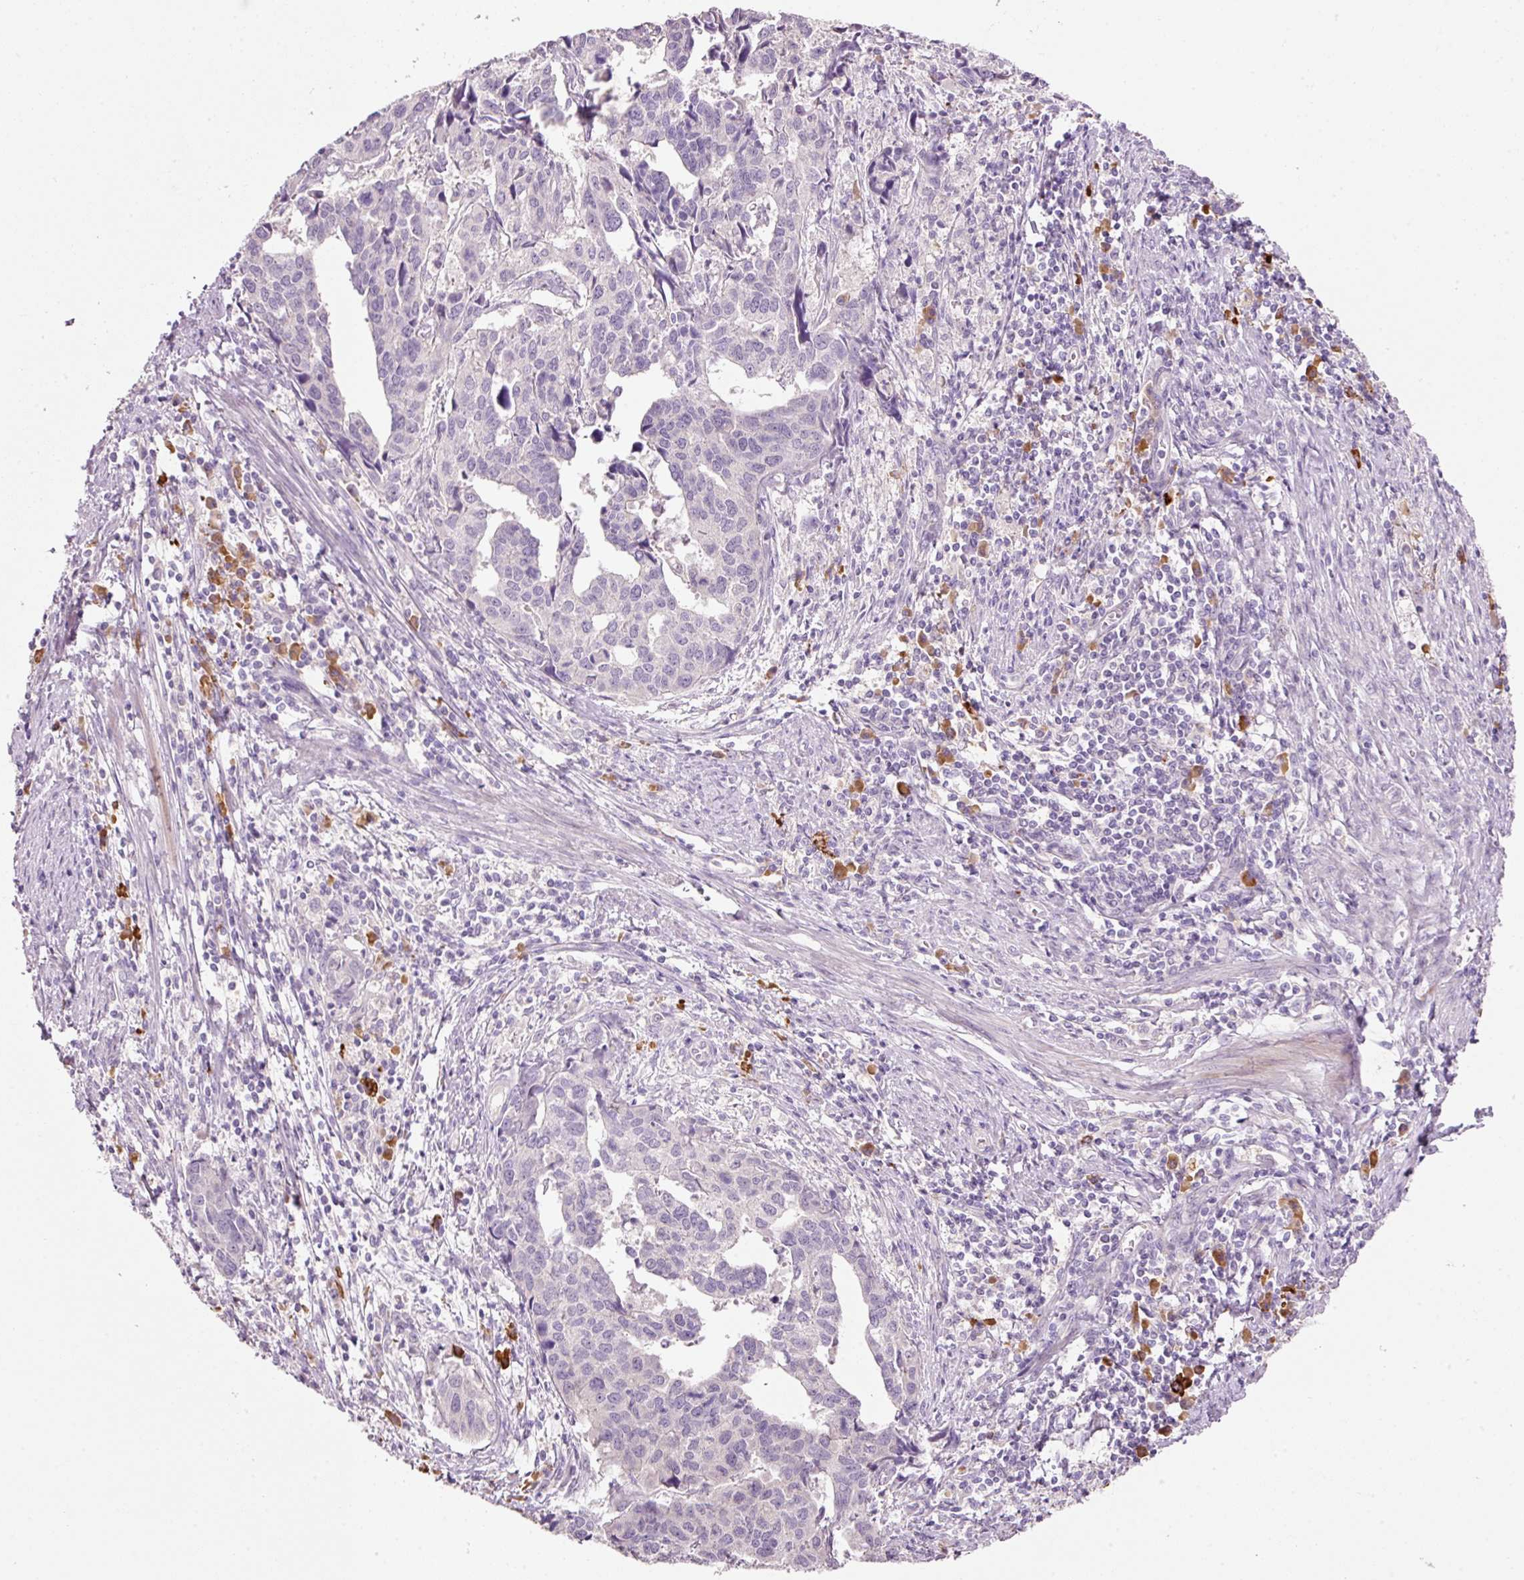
{"staining": {"intensity": "negative", "quantity": "none", "location": "none"}, "tissue": "endometrial cancer", "cell_type": "Tumor cells", "image_type": "cancer", "snomed": [{"axis": "morphology", "description": "Adenocarcinoma, NOS"}, {"axis": "topography", "description": "Endometrium"}], "caption": "IHC image of endometrial adenocarcinoma stained for a protein (brown), which exhibits no positivity in tumor cells.", "gene": "TENT5C", "patient": {"sex": "female", "age": 73}}